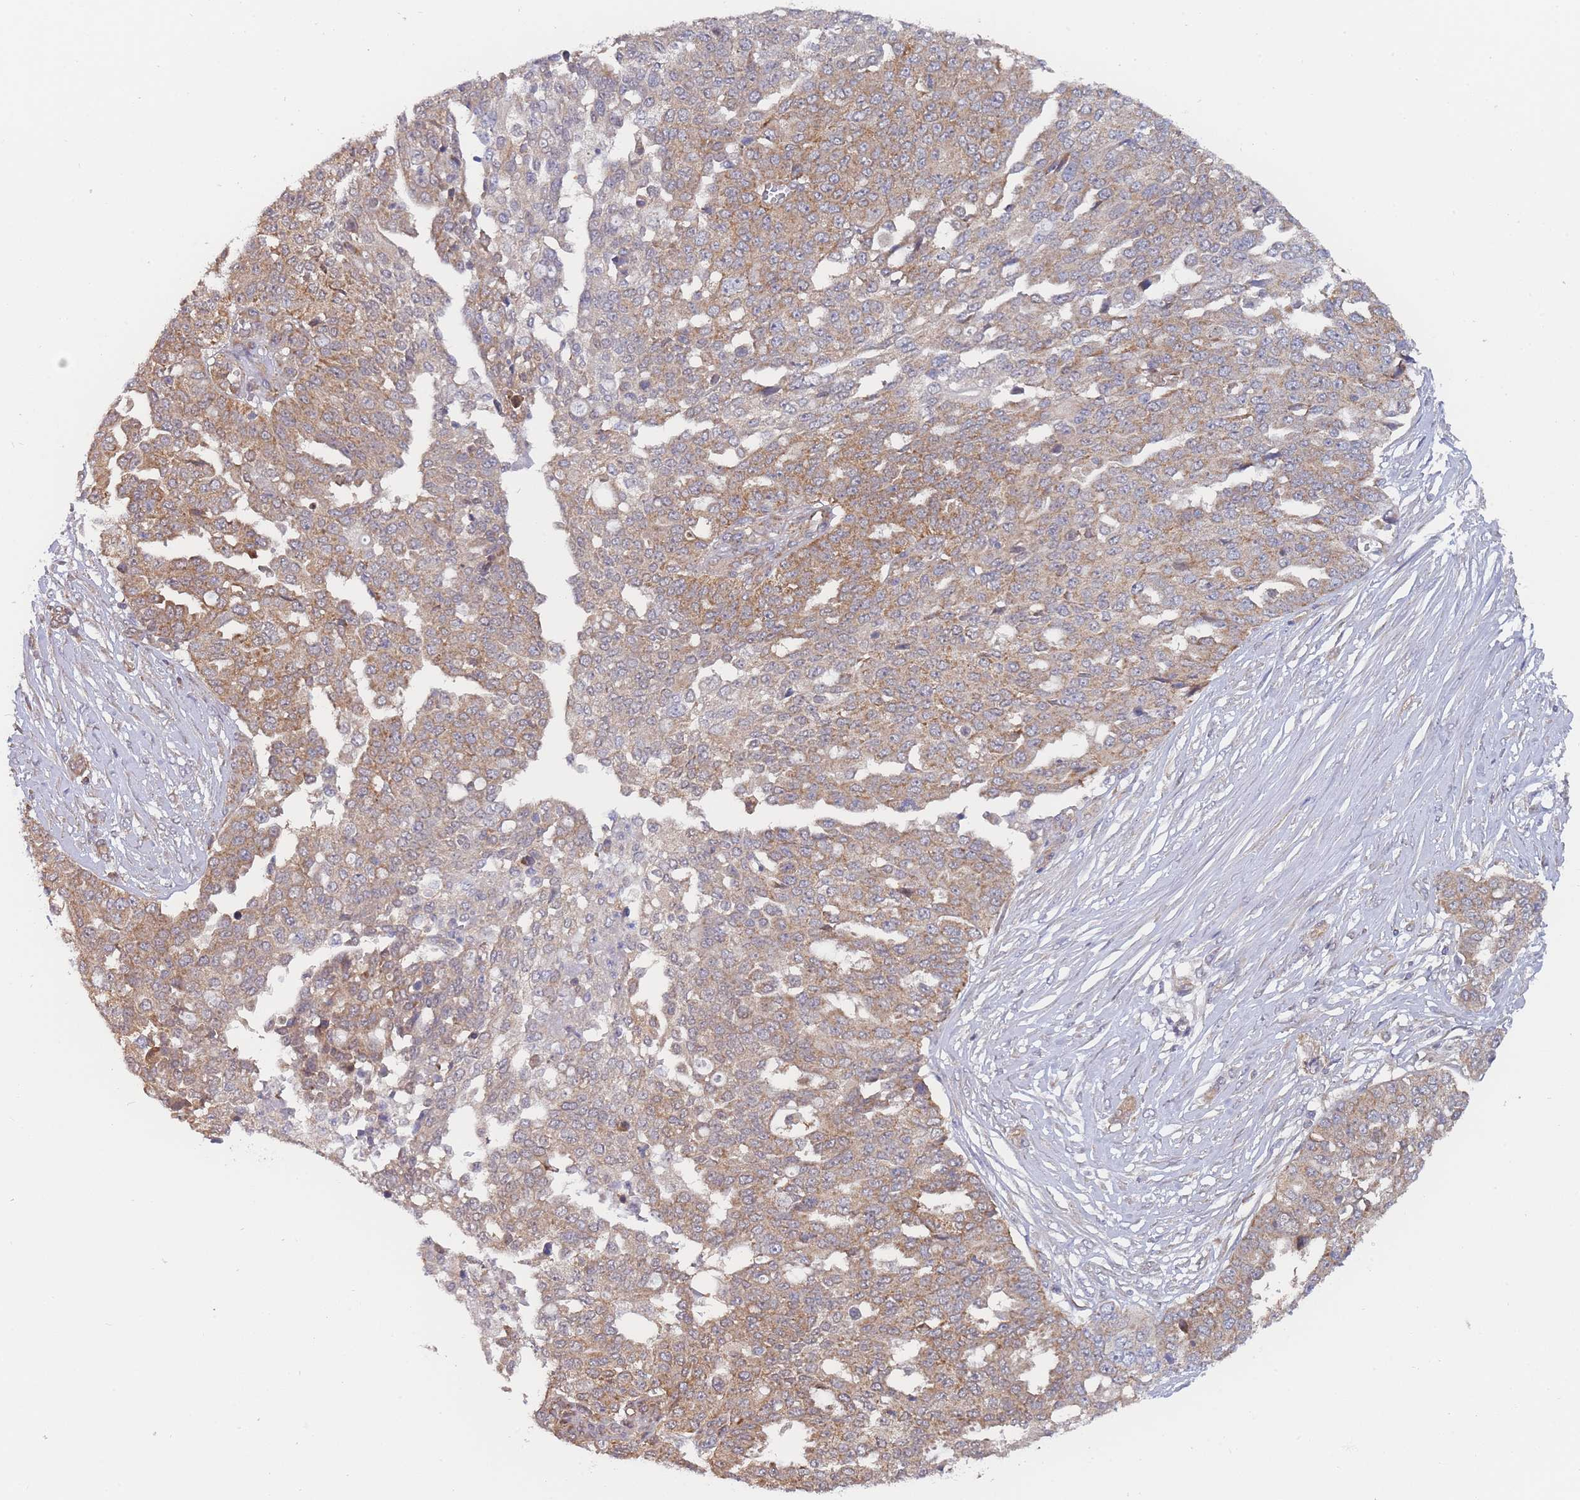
{"staining": {"intensity": "moderate", "quantity": ">75%", "location": "cytoplasmic/membranous"}, "tissue": "ovarian cancer", "cell_type": "Tumor cells", "image_type": "cancer", "snomed": [{"axis": "morphology", "description": "Cystadenocarcinoma, serous, NOS"}, {"axis": "topography", "description": "Soft tissue"}, {"axis": "topography", "description": "Ovary"}], "caption": "IHC staining of ovarian cancer, which shows medium levels of moderate cytoplasmic/membranous expression in about >75% of tumor cells indicating moderate cytoplasmic/membranous protein positivity. The staining was performed using DAB (brown) for protein detection and nuclei were counterstained in hematoxylin (blue).", "gene": "MRPS18B", "patient": {"sex": "female", "age": 57}}